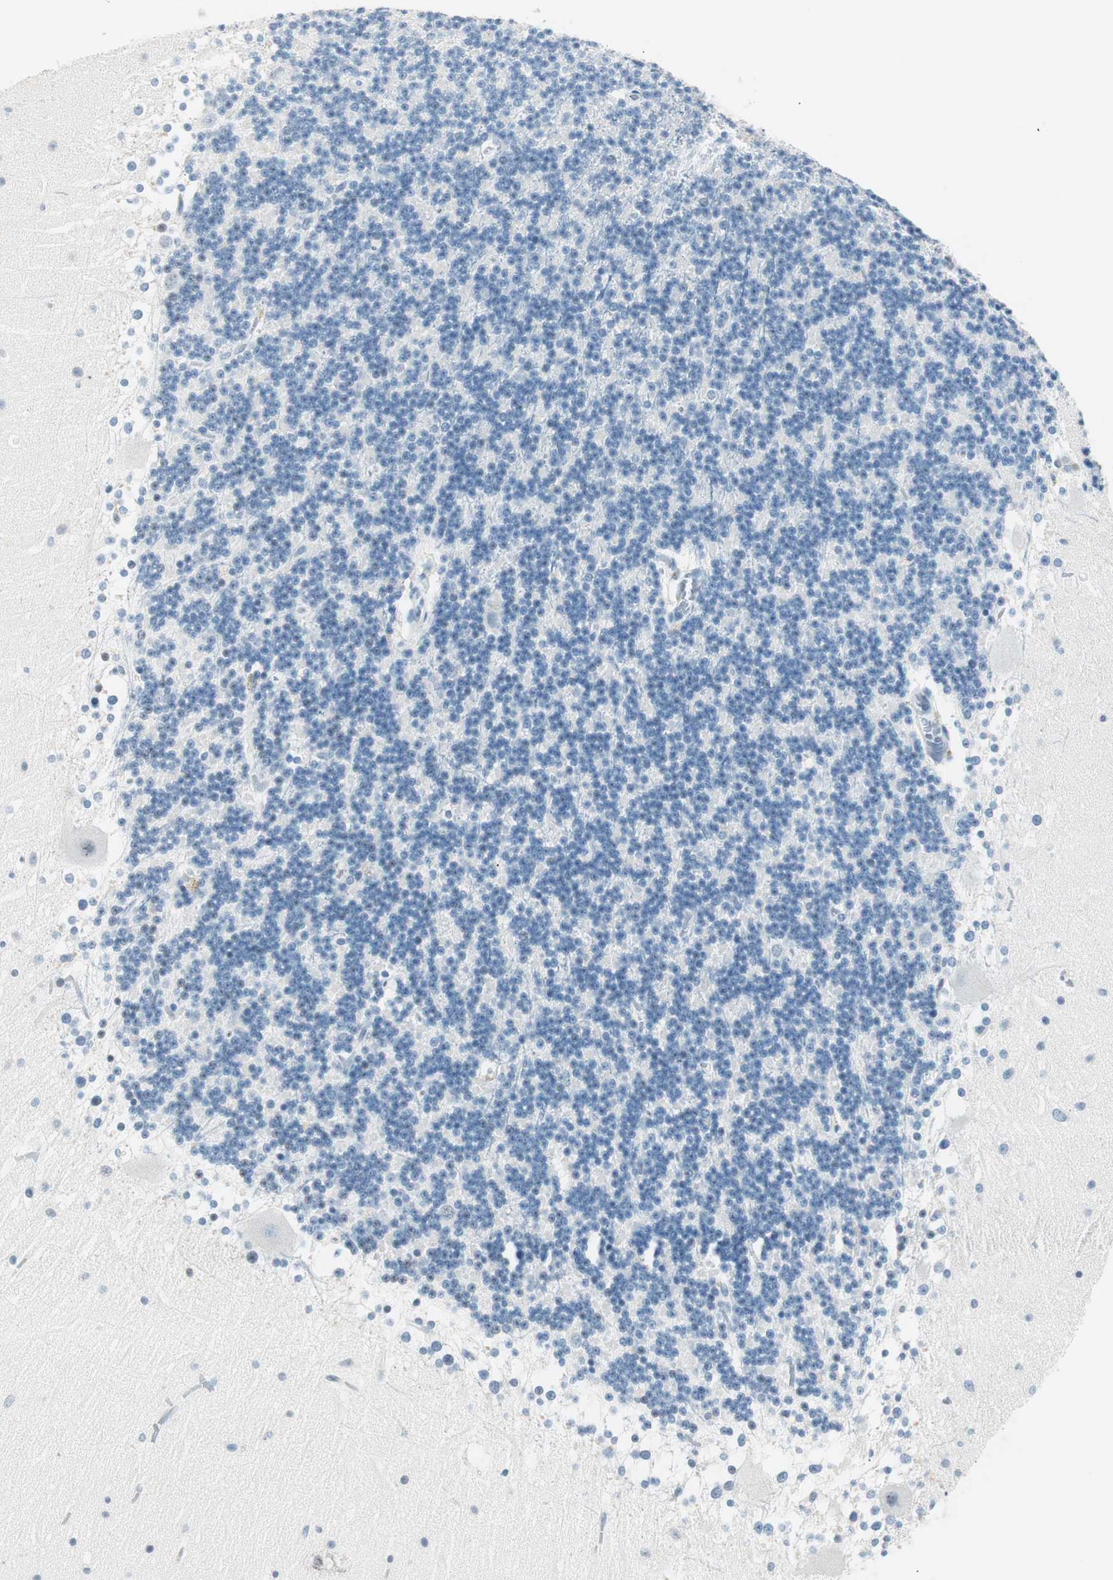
{"staining": {"intensity": "negative", "quantity": "none", "location": "none"}, "tissue": "cerebellum", "cell_type": "Cells in granular layer", "image_type": "normal", "snomed": [{"axis": "morphology", "description": "Normal tissue, NOS"}, {"axis": "topography", "description": "Cerebellum"}], "caption": "Immunohistochemistry (IHC) of unremarkable cerebellum displays no staining in cells in granular layer.", "gene": "HOXB13", "patient": {"sex": "female", "age": 19}}